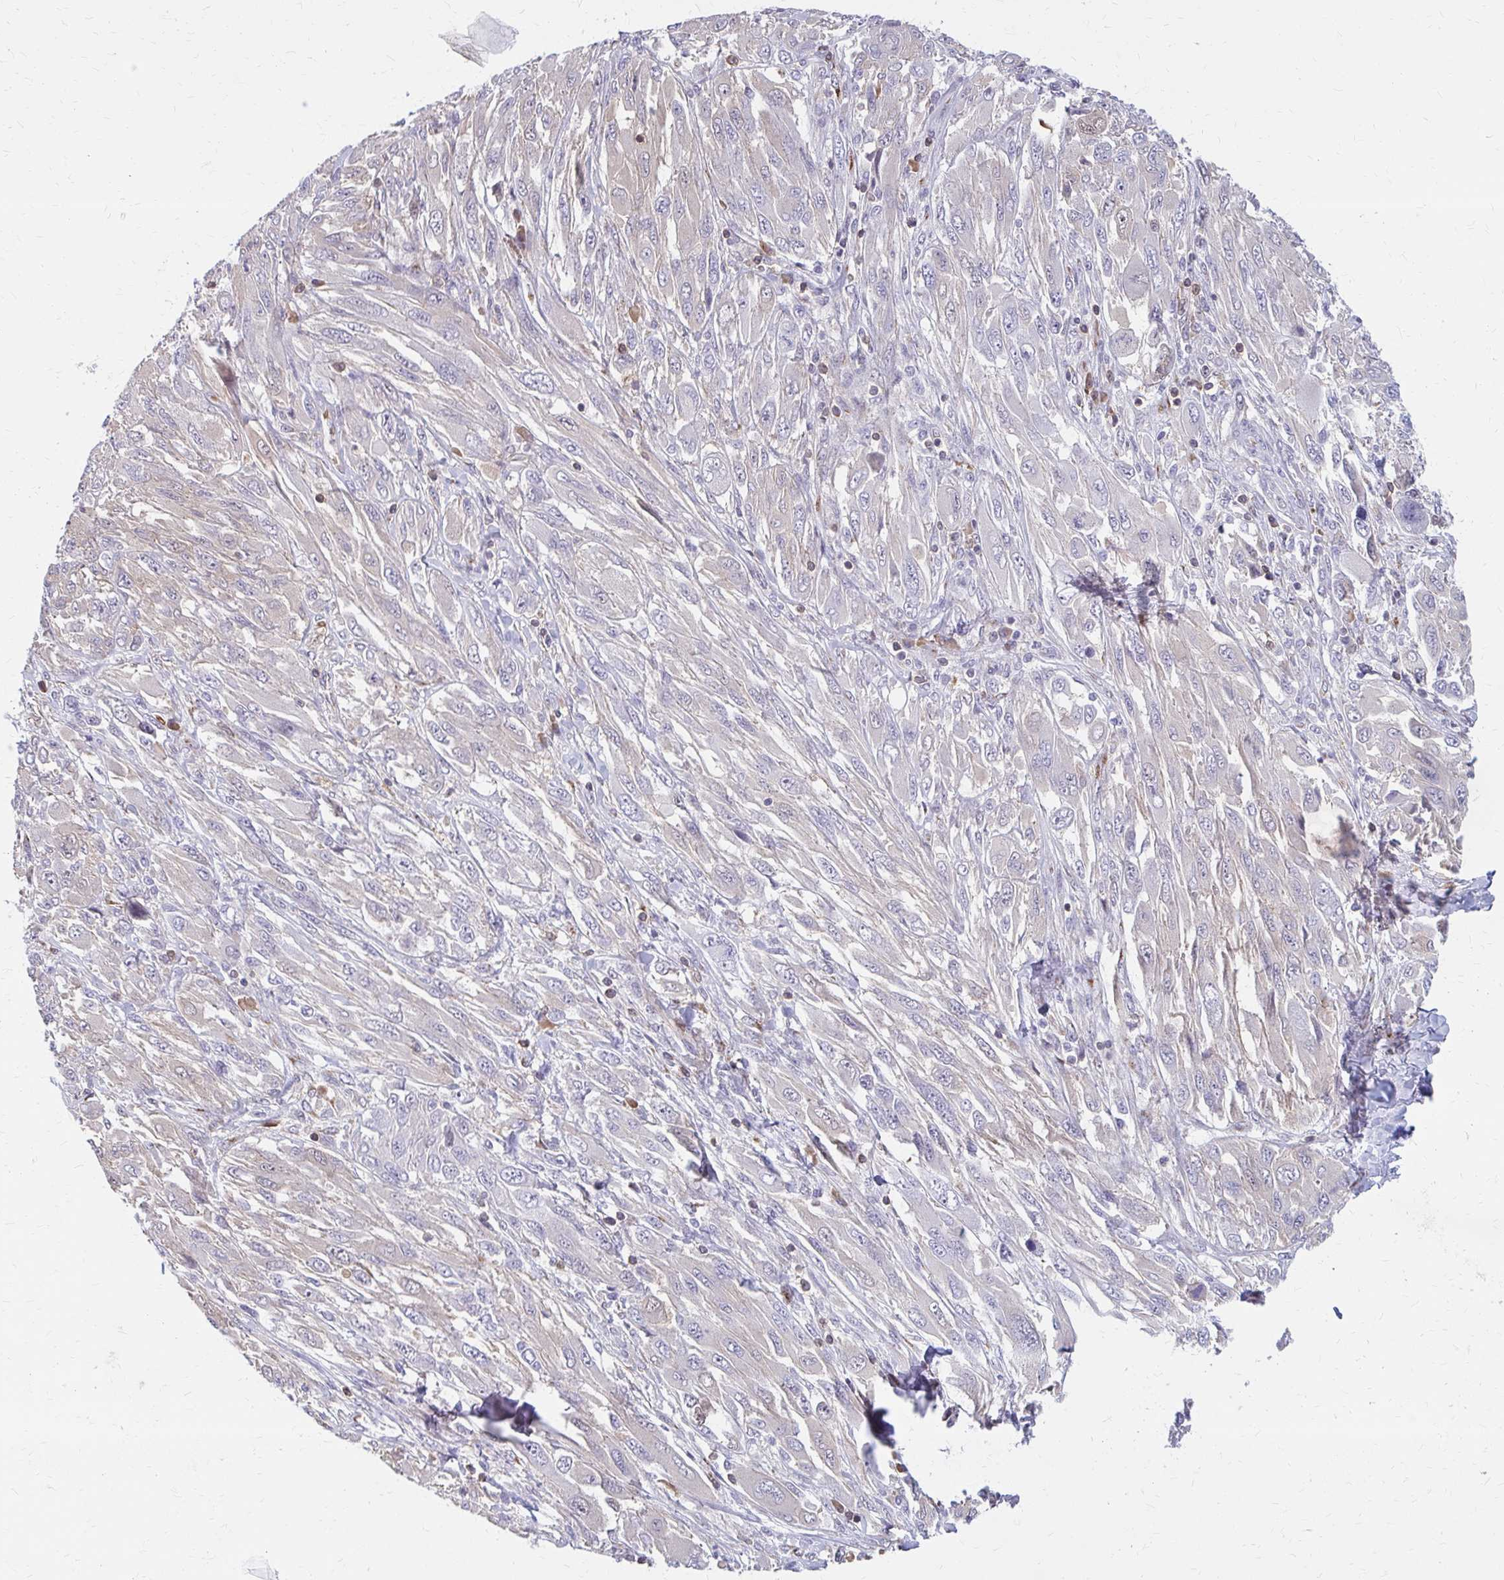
{"staining": {"intensity": "negative", "quantity": "none", "location": "none"}, "tissue": "melanoma", "cell_type": "Tumor cells", "image_type": "cancer", "snomed": [{"axis": "morphology", "description": "Malignant melanoma, NOS"}, {"axis": "topography", "description": "Skin"}], "caption": "The photomicrograph reveals no significant expression in tumor cells of melanoma.", "gene": "IFI44L", "patient": {"sex": "female", "age": 91}}